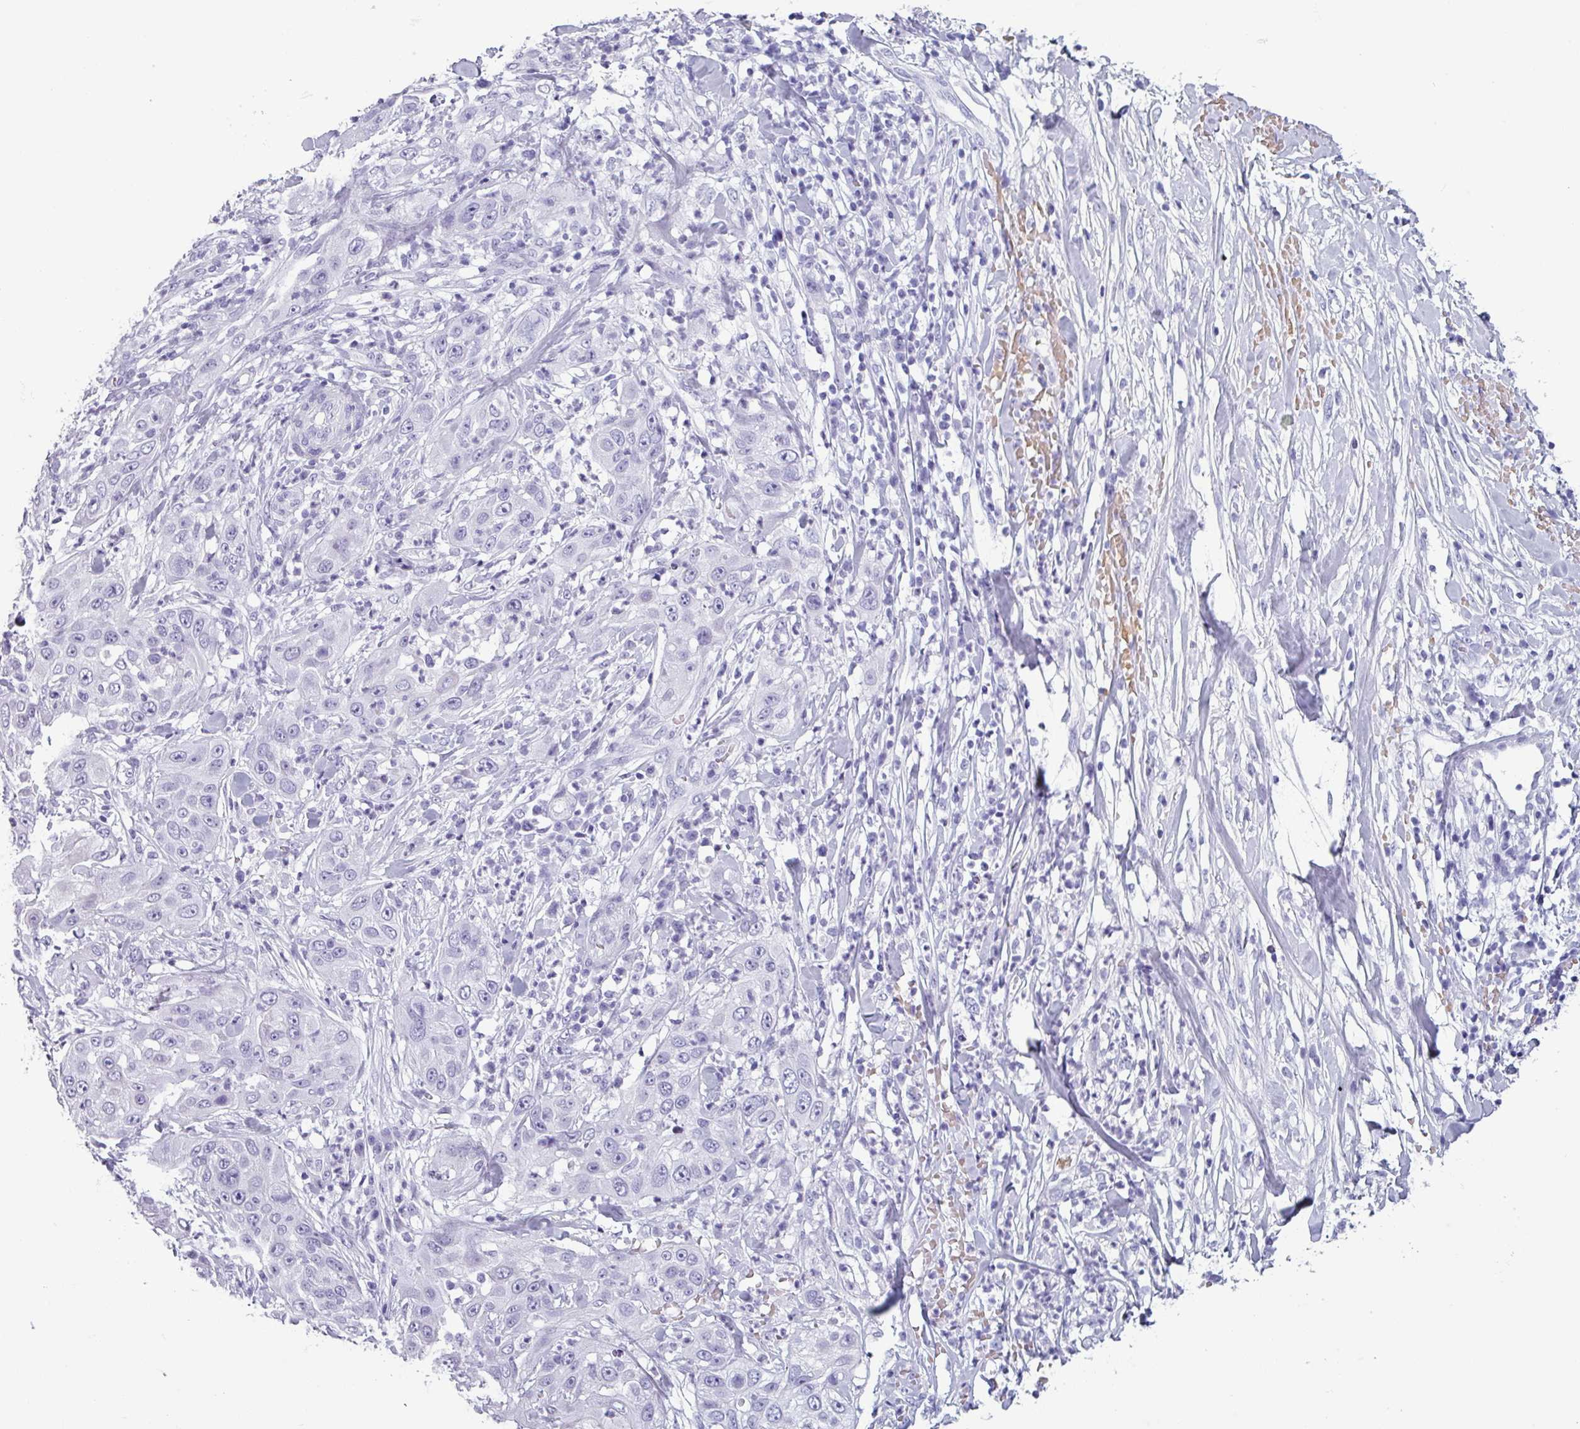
{"staining": {"intensity": "negative", "quantity": "none", "location": "none"}, "tissue": "skin cancer", "cell_type": "Tumor cells", "image_type": "cancer", "snomed": [{"axis": "morphology", "description": "Squamous cell carcinoma, NOS"}, {"axis": "topography", "description": "Skin"}], "caption": "An immunohistochemistry histopathology image of skin cancer (squamous cell carcinoma) is shown. There is no staining in tumor cells of skin cancer (squamous cell carcinoma).", "gene": "CRYBB2", "patient": {"sex": "female", "age": 44}}